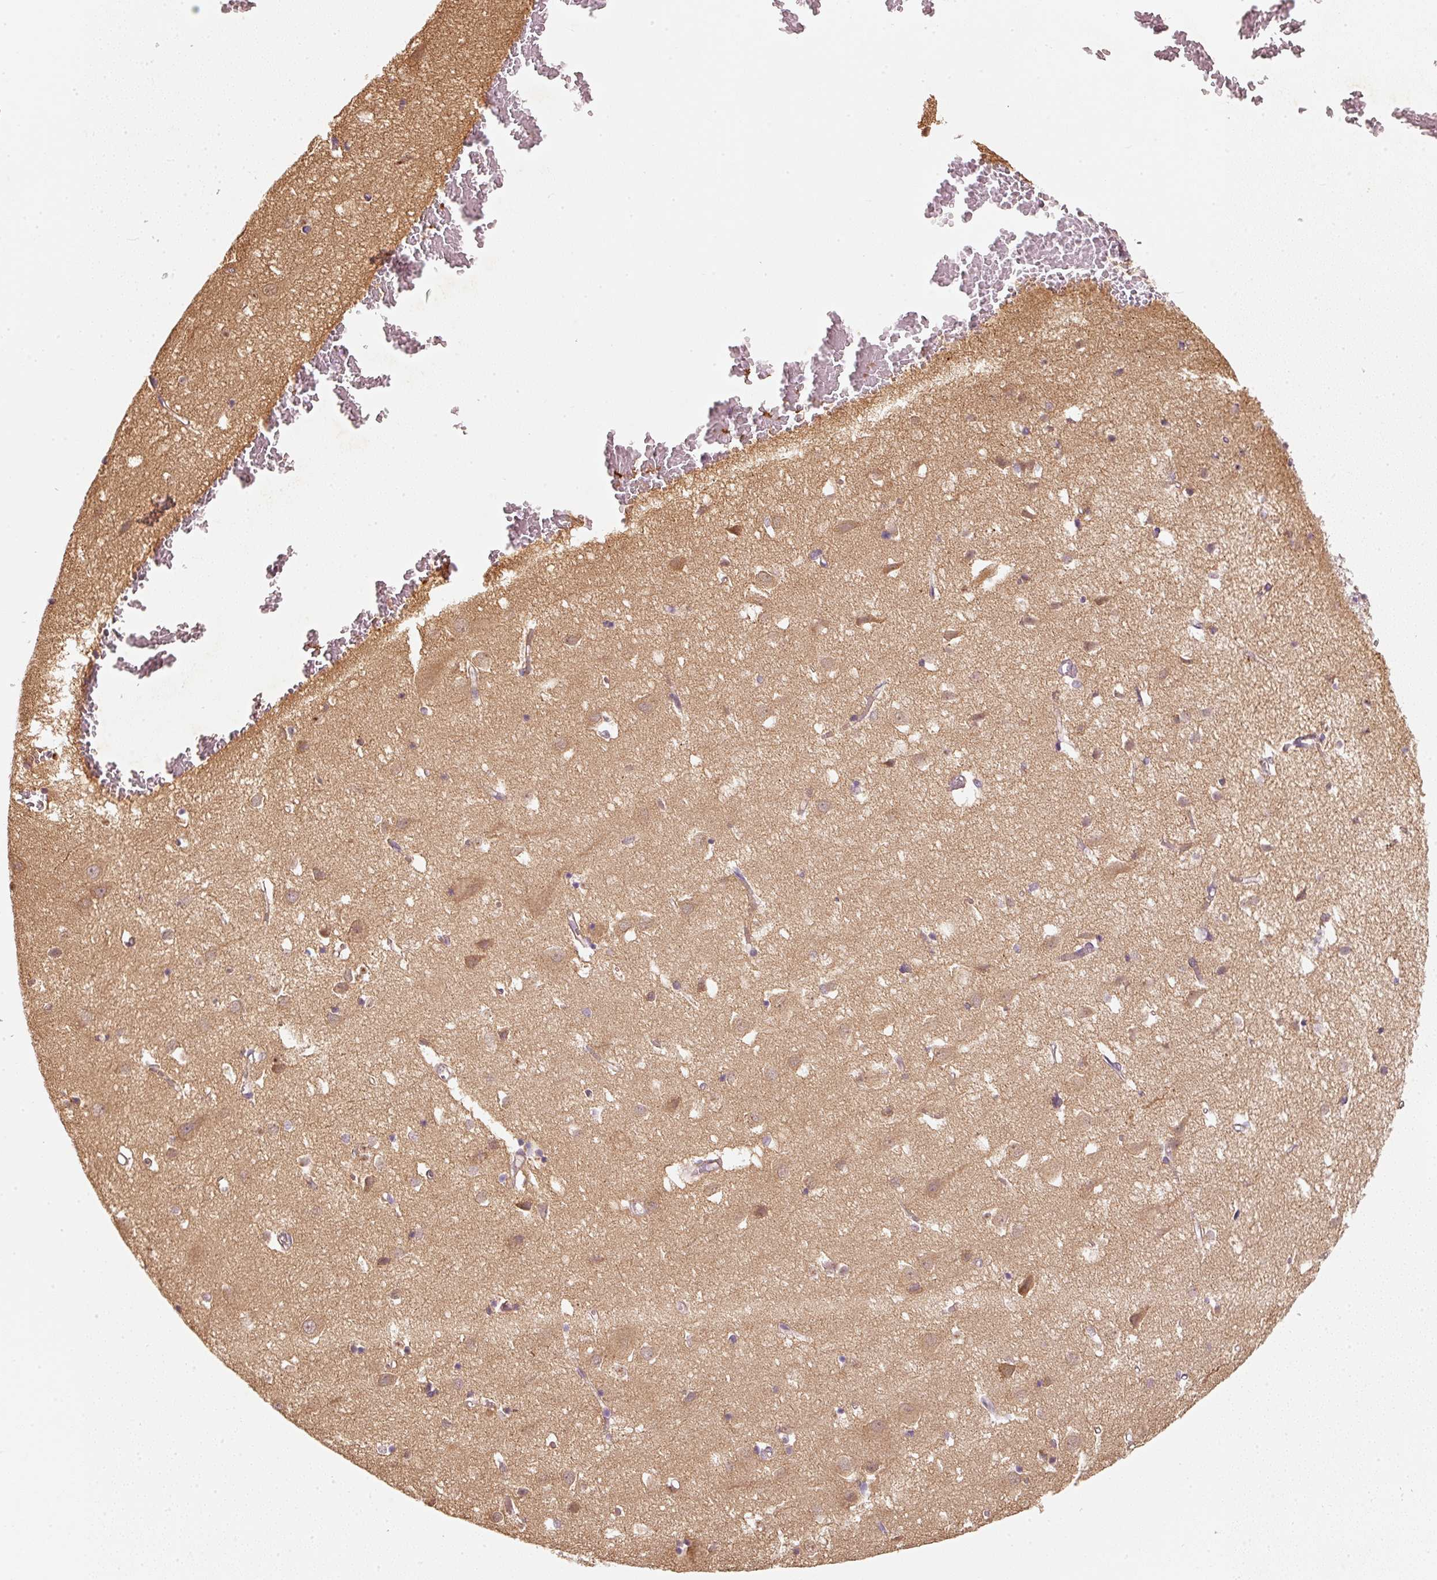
{"staining": {"intensity": "negative", "quantity": "none", "location": "none"}, "tissue": "cerebral cortex", "cell_type": "Endothelial cells", "image_type": "normal", "snomed": [{"axis": "morphology", "description": "Normal tissue, NOS"}, {"axis": "topography", "description": "Cerebral cortex"}], "caption": "Immunohistochemistry (IHC) histopathology image of normal cerebral cortex: cerebral cortex stained with DAB shows no significant protein expression in endothelial cells.", "gene": "RGL2", "patient": {"sex": "male", "age": 70}}